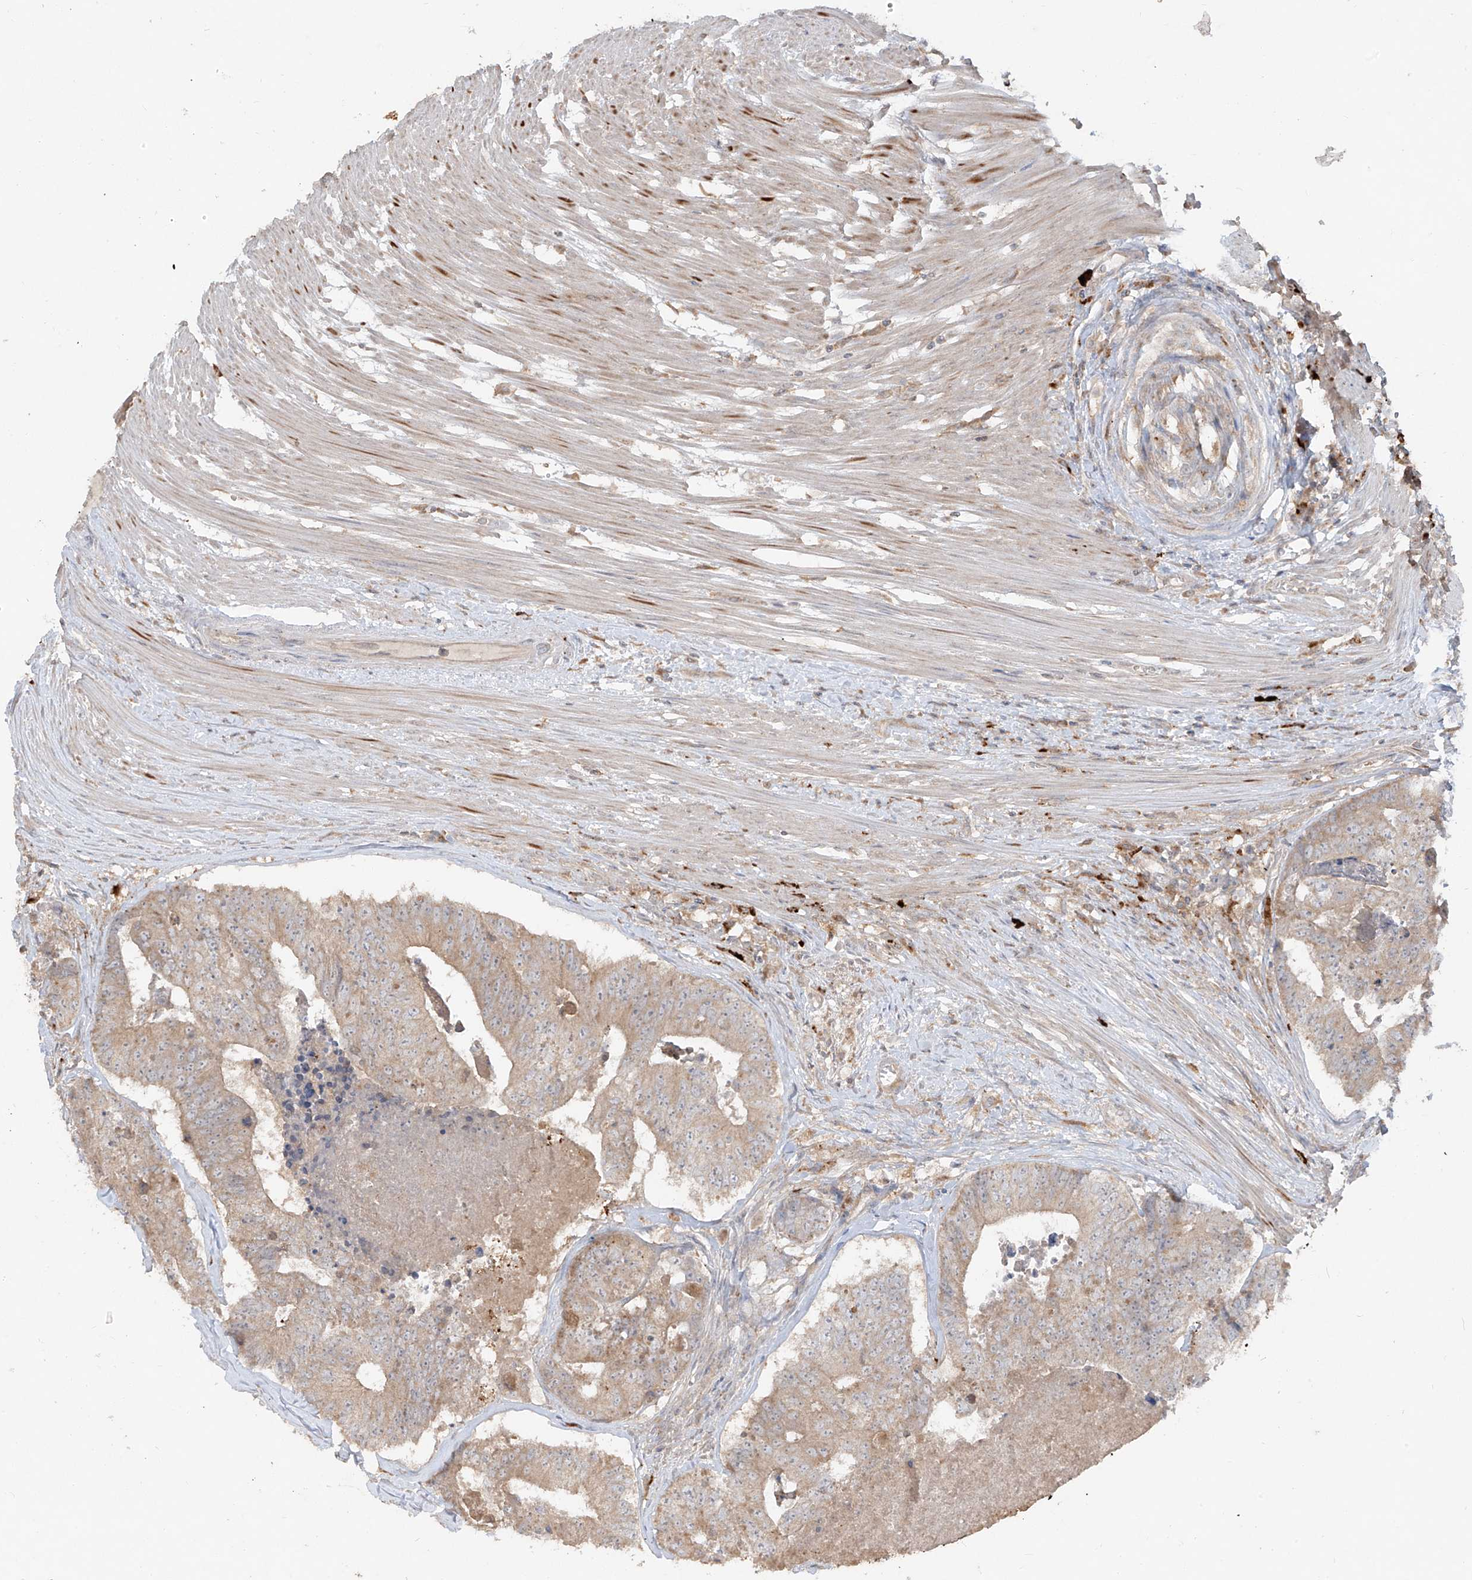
{"staining": {"intensity": "moderate", "quantity": ">75%", "location": "cytoplasmic/membranous"}, "tissue": "colorectal cancer", "cell_type": "Tumor cells", "image_type": "cancer", "snomed": [{"axis": "morphology", "description": "Adenocarcinoma, NOS"}, {"axis": "topography", "description": "Colon"}], "caption": "There is medium levels of moderate cytoplasmic/membranous staining in tumor cells of adenocarcinoma (colorectal), as demonstrated by immunohistochemical staining (brown color).", "gene": "LDAH", "patient": {"sex": "female", "age": 67}}